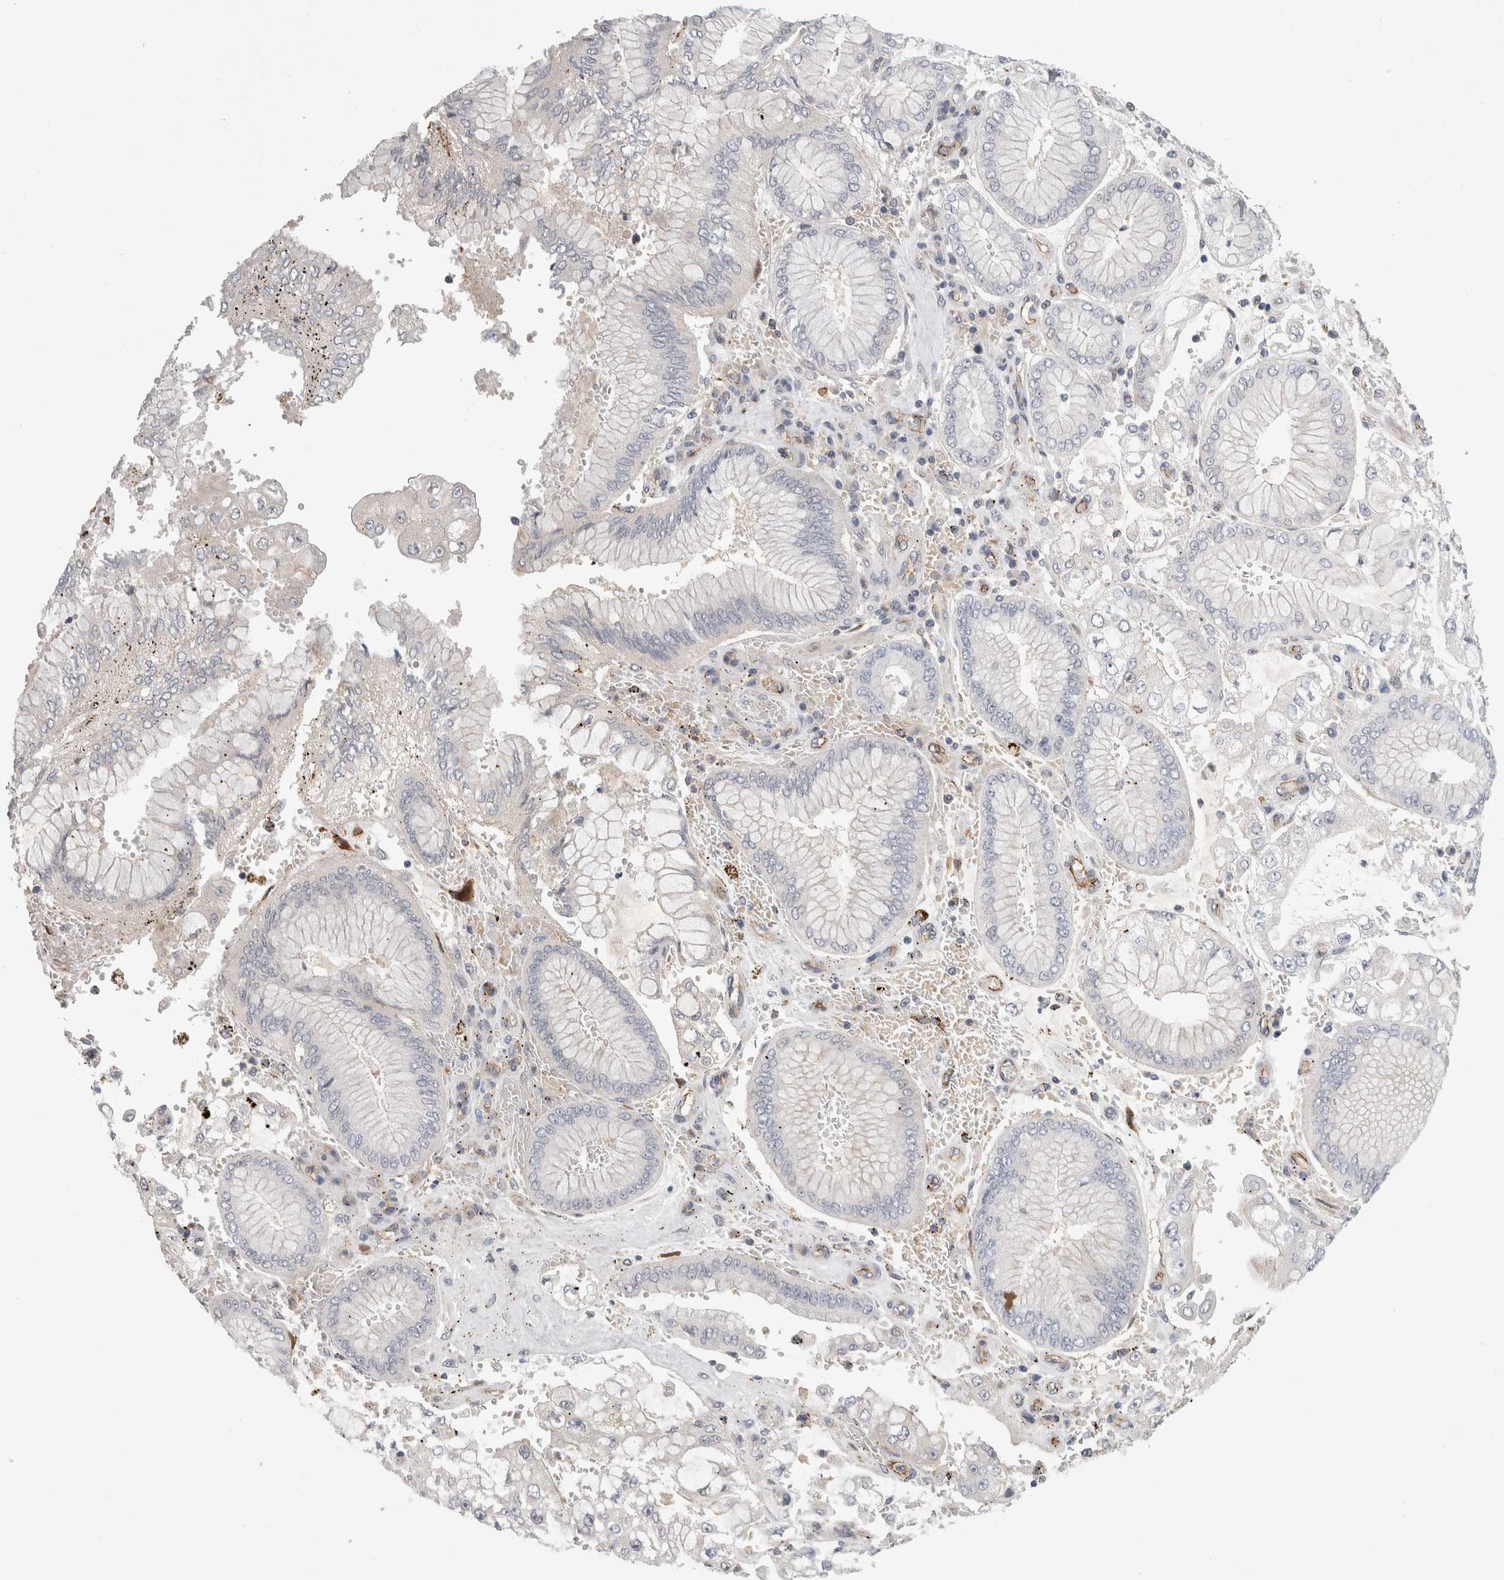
{"staining": {"intensity": "negative", "quantity": "none", "location": "none"}, "tissue": "stomach cancer", "cell_type": "Tumor cells", "image_type": "cancer", "snomed": [{"axis": "morphology", "description": "Adenocarcinoma, NOS"}, {"axis": "topography", "description": "Stomach"}], "caption": "Stomach adenocarcinoma was stained to show a protein in brown. There is no significant positivity in tumor cells. (DAB immunohistochemistry (IHC) visualized using brightfield microscopy, high magnification).", "gene": "ZNF862", "patient": {"sex": "male", "age": 76}}